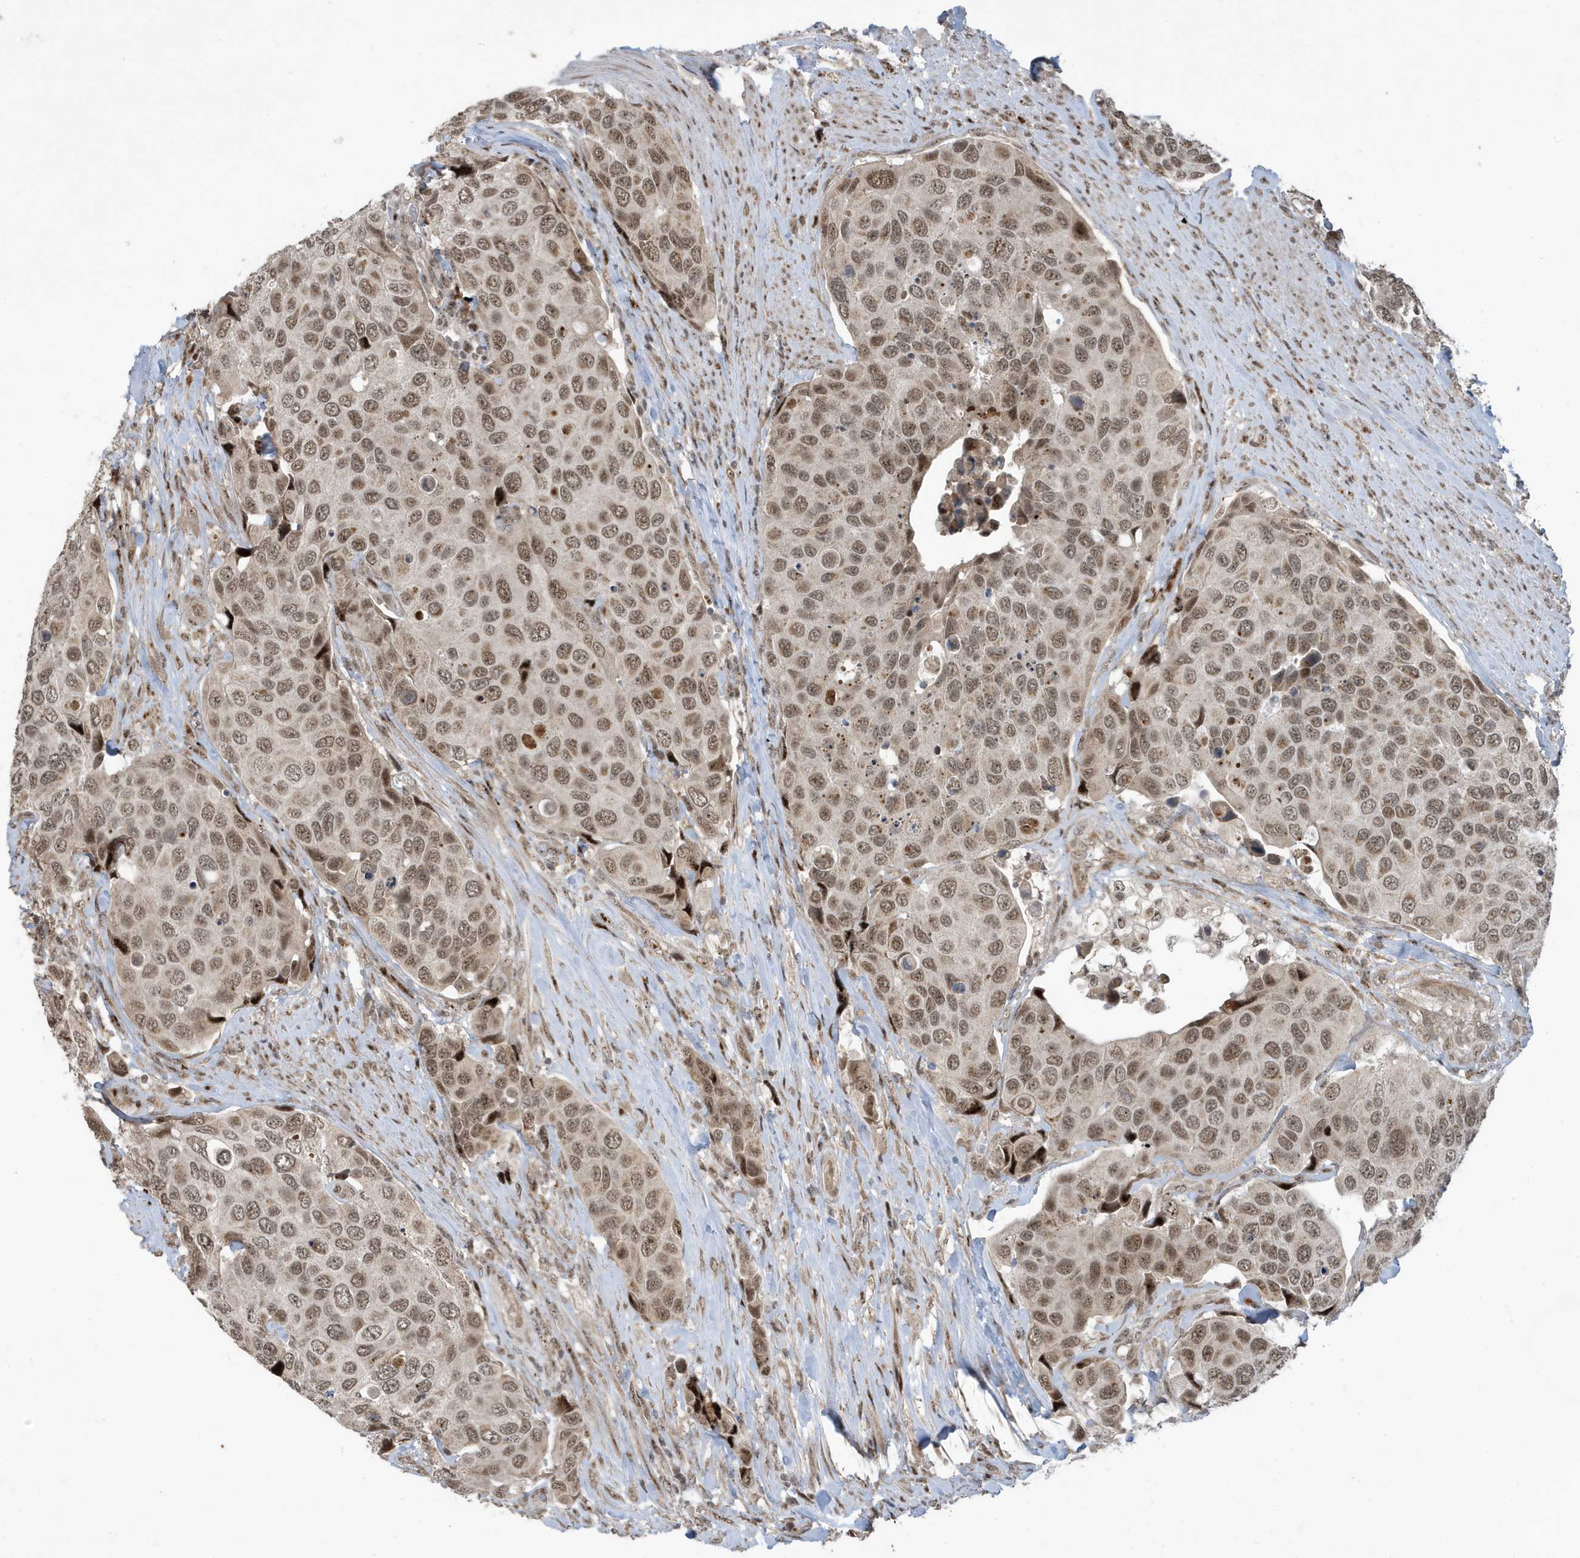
{"staining": {"intensity": "moderate", "quantity": ">75%", "location": "nuclear"}, "tissue": "urothelial cancer", "cell_type": "Tumor cells", "image_type": "cancer", "snomed": [{"axis": "morphology", "description": "Urothelial carcinoma, High grade"}, {"axis": "topography", "description": "Urinary bladder"}], "caption": "A brown stain highlights moderate nuclear expression of a protein in high-grade urothelial carcinoma tumor cells. Nuclei are stained in blue.", "gene": "FAM9B", "patient": {"sex": "male", "age": 74}}